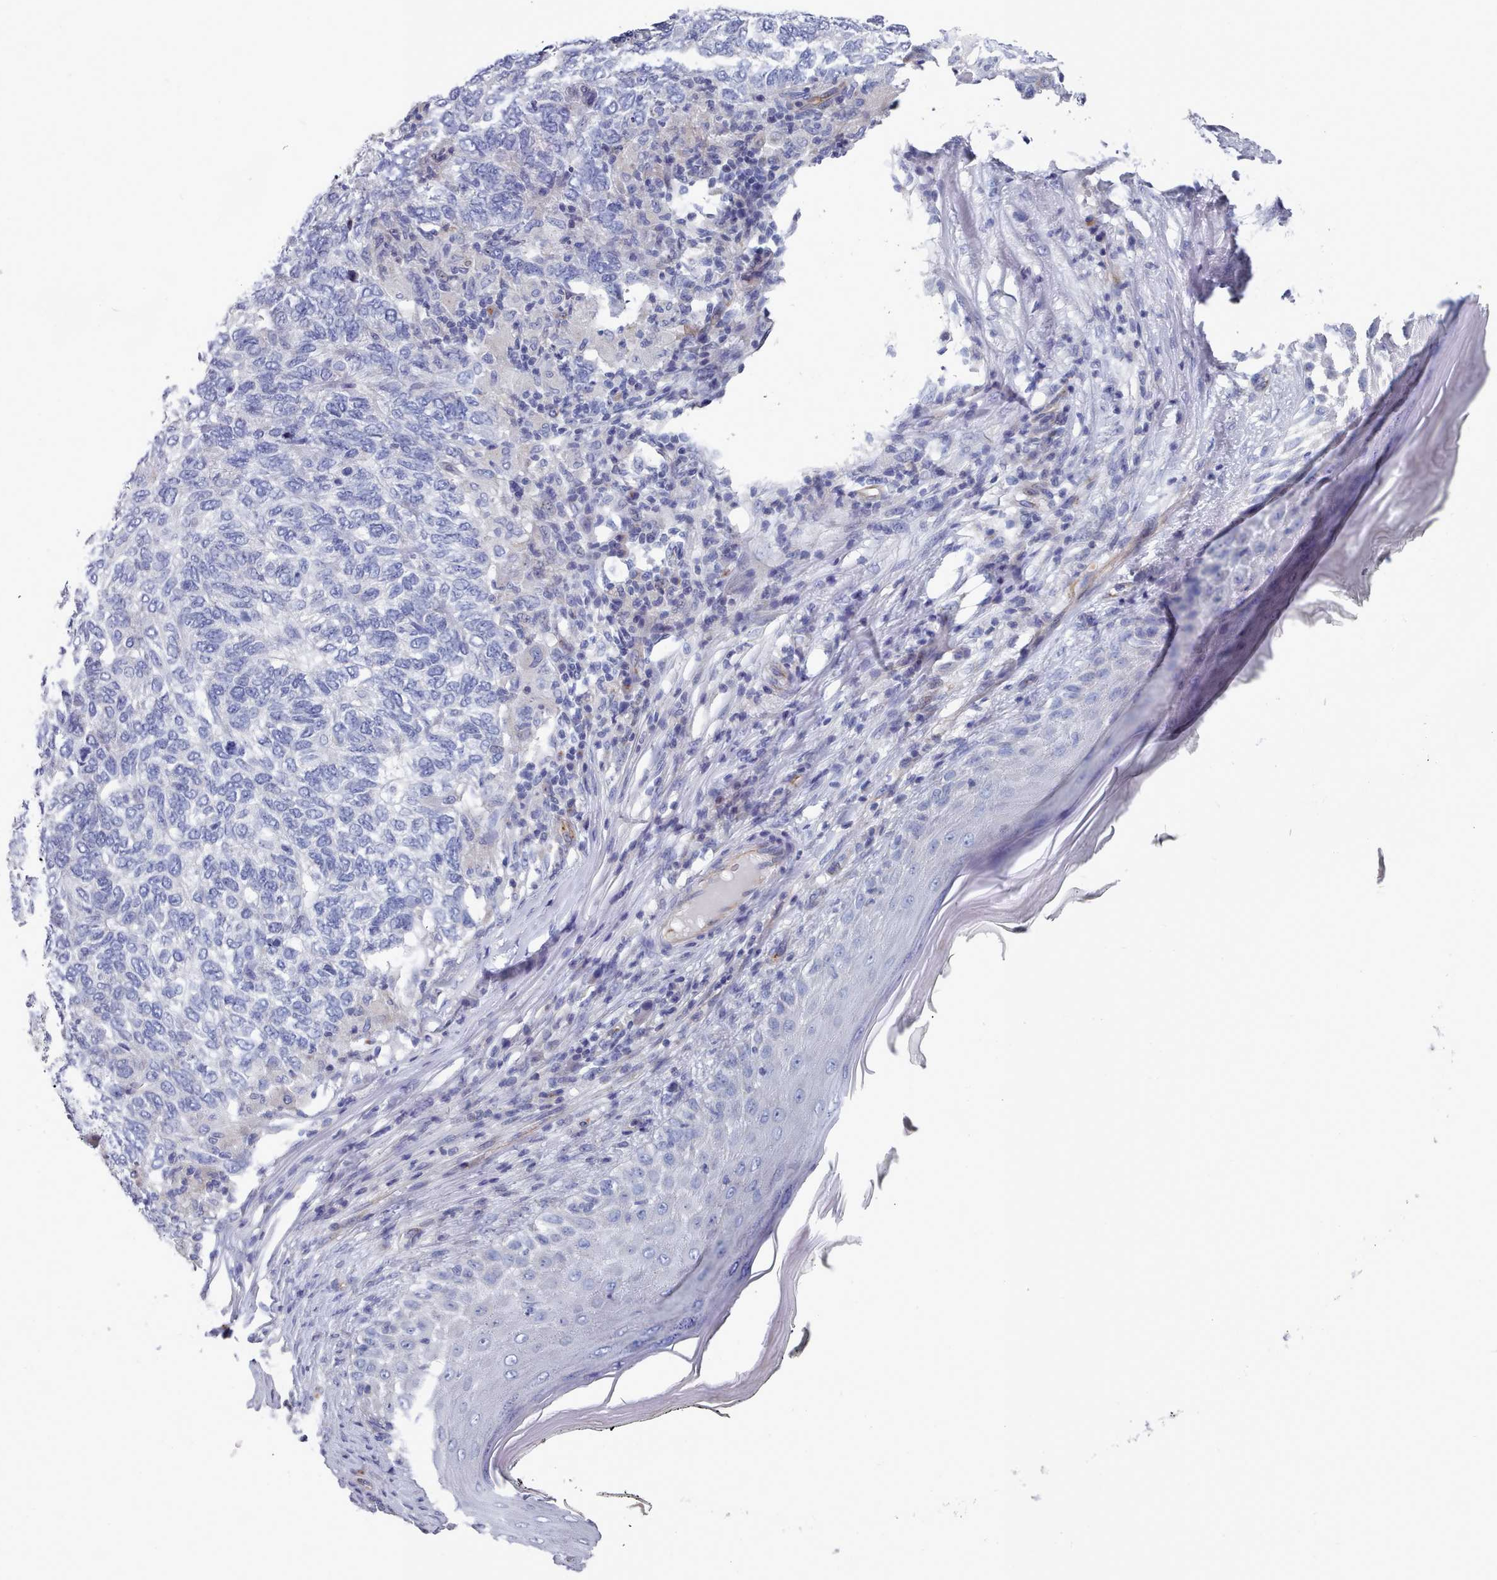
{"staining": {"intensity": "negative", "quantity": "none", "location": "none"}, "tissue": "skin cancer", "cell_type": "Tumor cells", "image_type": "cancer", "snomed": [{"axis": "morphology", "description": "Basal cell carcinoma"}, {"axis": "topography", "description": "Skin"}], "caption": "Immunohistochemistry photomicrograph of neoplastic tissue: skin basal cell carcinoma stained with DAB demonstrates no significant protein expression in tumor cells. (Stains: DAB immunohistochemistry (IHC) with hematoxylin counter stain, Microscopy: brightfield microscopy at high magnification).", "gene": "PDE4C", "patient": {"sex": "female", "age": 65}}